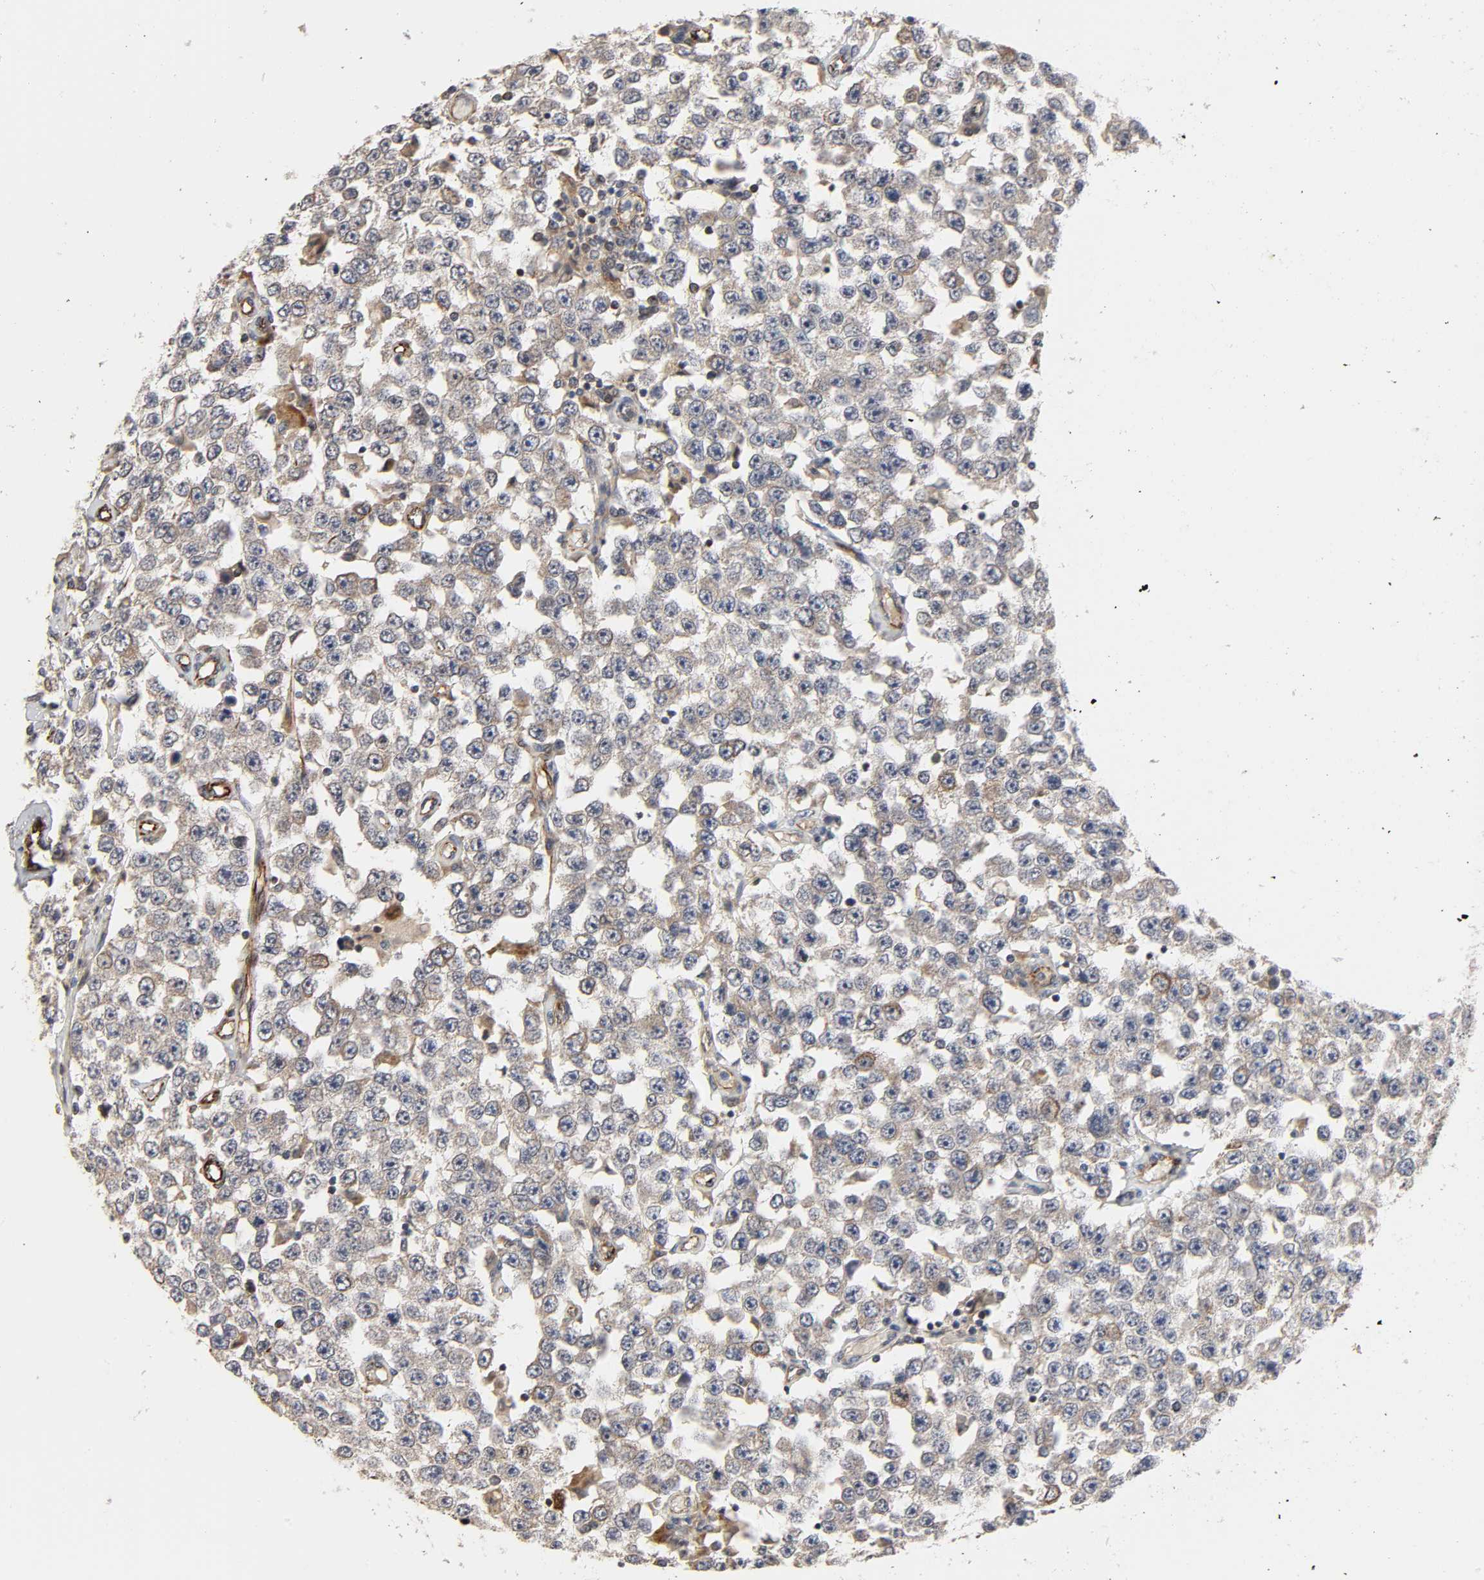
{"staining": {"intensity": "moderate", "quantity": "<25%", "location": "cytoplasmic/membranous"}, "tissue": "testis cancer", "cell_type": "Tumor cells", "image_type": "cancer", "snomed": [{"axis": "morphology", "description": "Seminoma, NOS"}, {"axis": "topography", "description": "Testis"}], "caption": "The immunohistochemical stain labels moderate cytoplasmic/membranous staining in tumor cells of testis cancer tissue.", "gene": "FAM118A", "patient": {"sex": "male", "age": 52}}